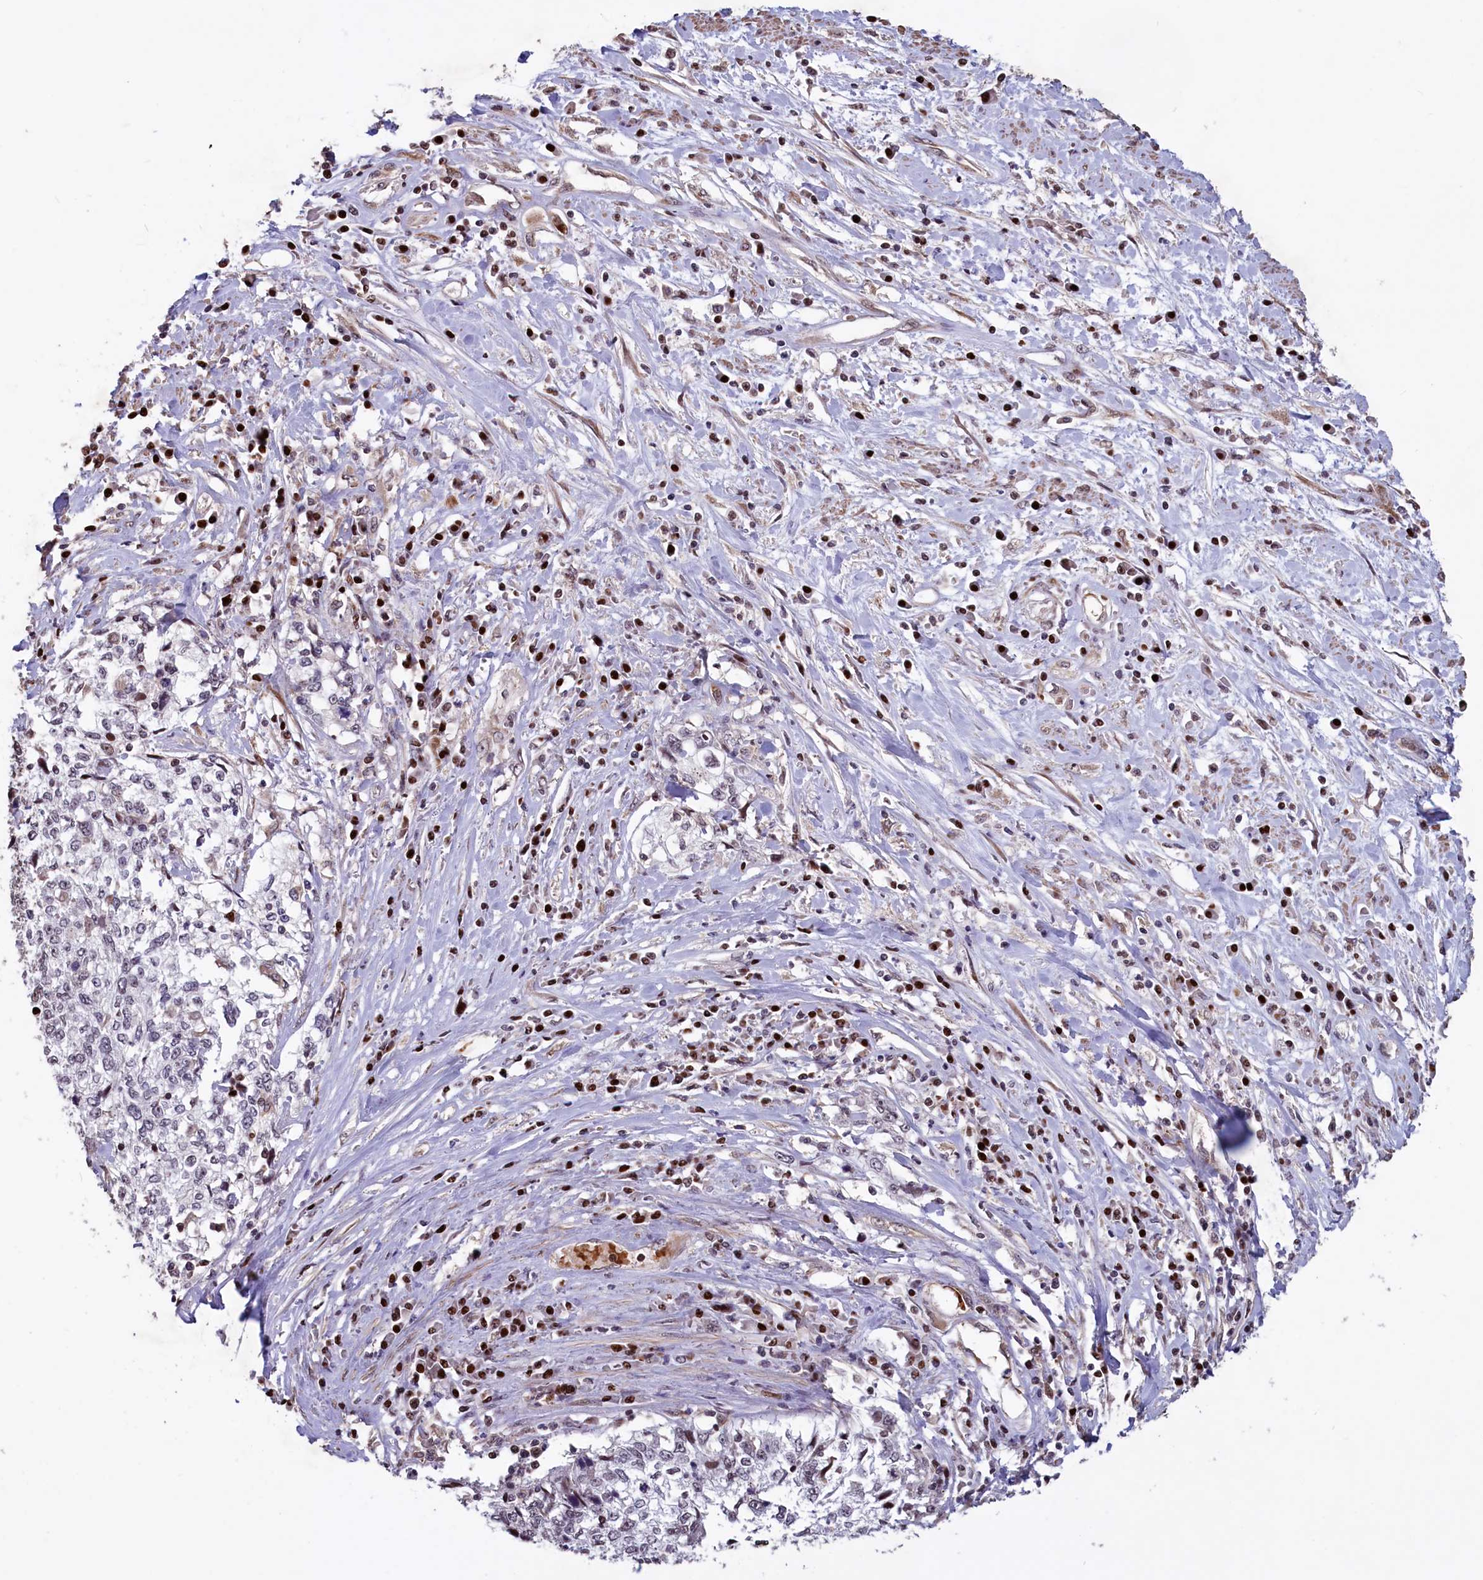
{"staining": {"intensity": "weak", "quantity": "<25%", "location": "nuclear"}, "tissue": "cervical cancer", "cell_type": "Tumor cells", "image_type": "cancer", "snomed": [{"axis": "morphology", "description": "Squamous cell carcinoma, NOS"}, {"axis": "topography", "description": "Cervix"}], "caption": "The immunohistochemistry photomicrograph has no significant expression in tumor cells of cervical squamous cell carcinoma tissue. Brightfield microscopy of immunohistochemistry (IHC) stained with DAB (brown) and hematoxylin (blue), captured at high magnification.", "gene": "SHFL", "patient": {"sex": "female", "age": 57}}